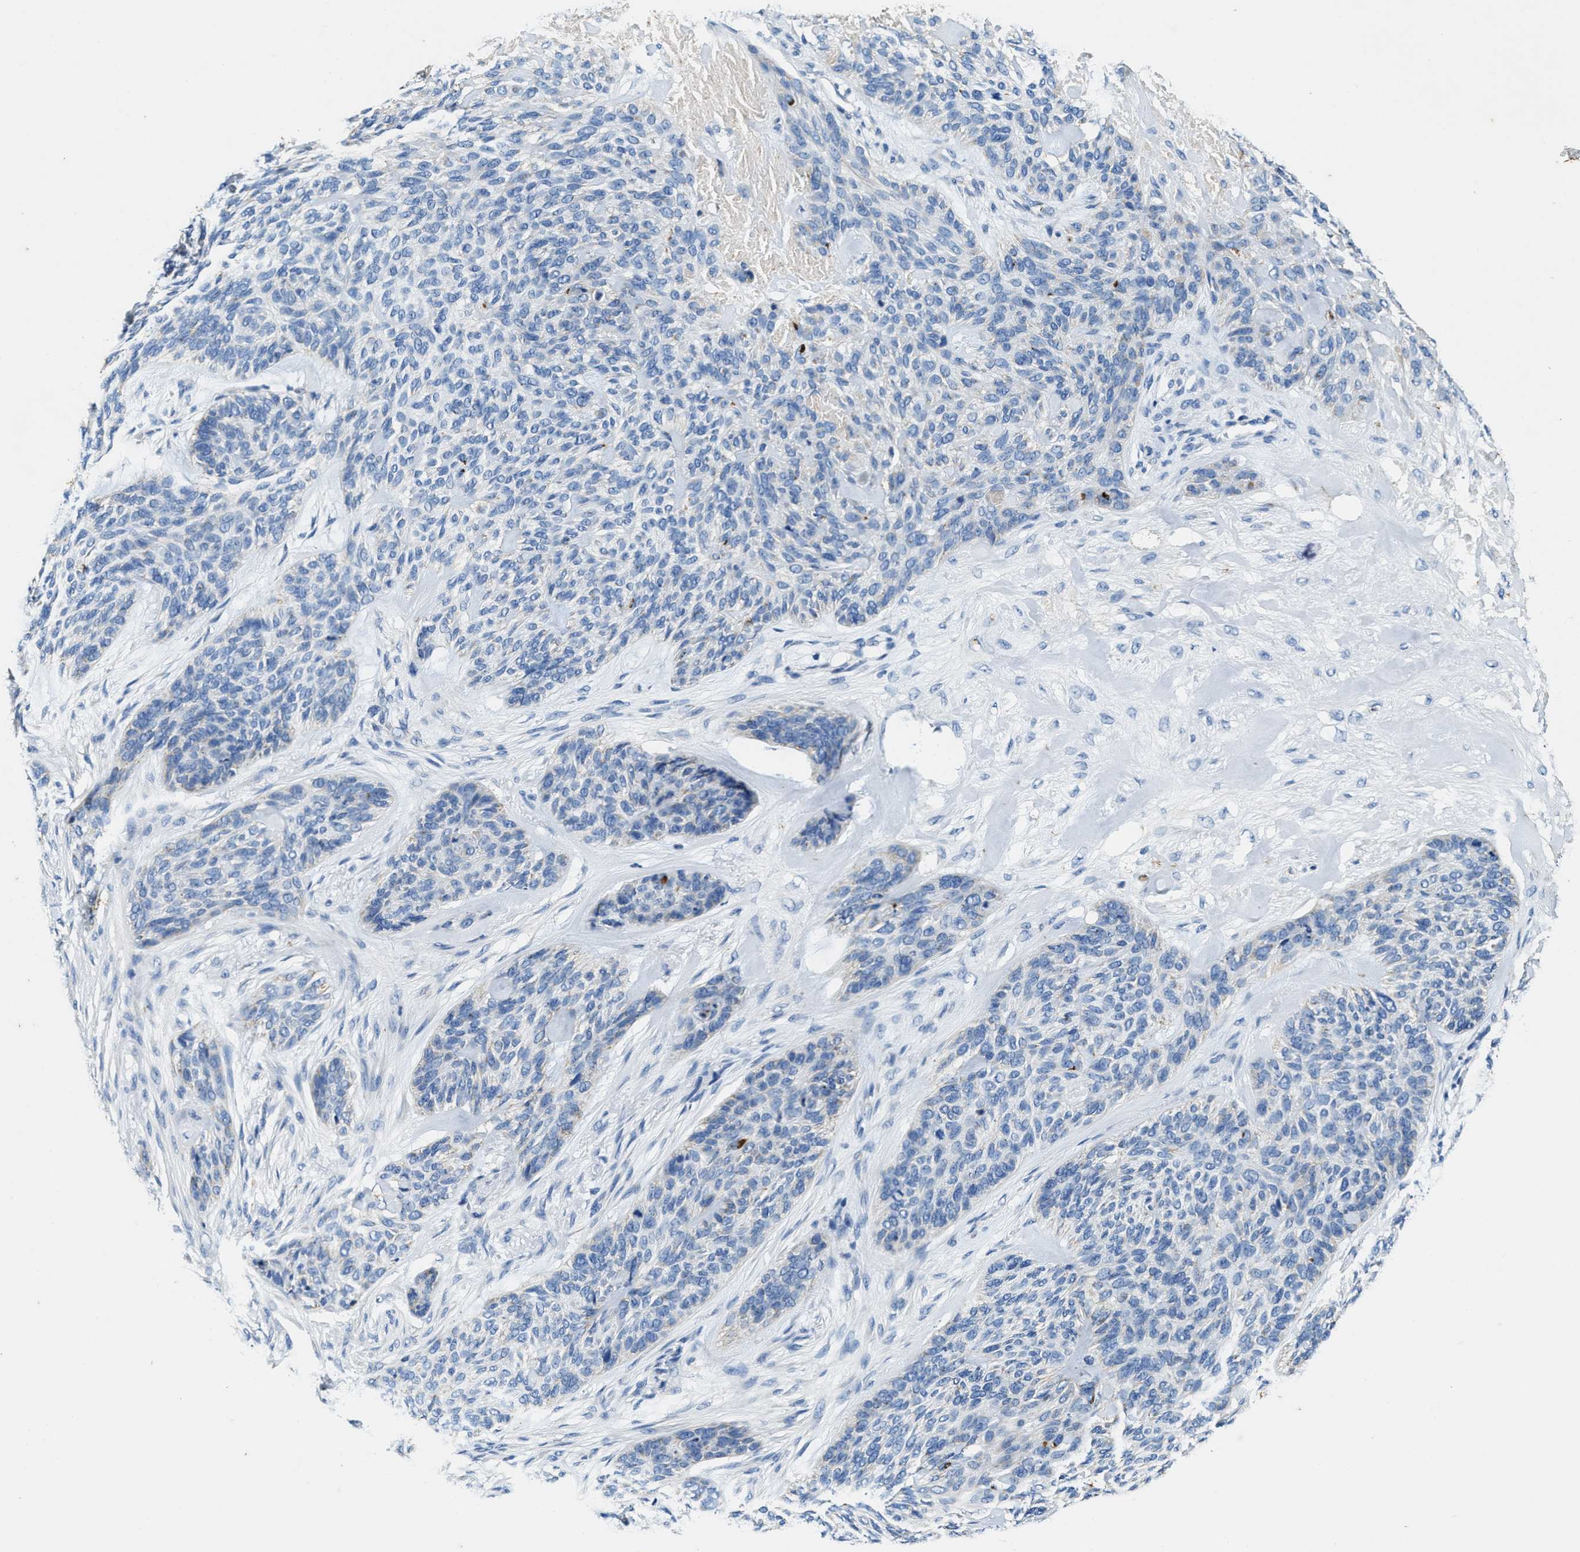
{"staining": {"intensity": "negative", "quantity": "none", "location": "none"}, "tissue": "skin cancer", "cell_type": "Tumor cells", "image_type": "cancer", "snomed": [{"axis": "morphology", "description": "Basal cell carcinoma"}, {"axis": "topography", "description": "Skin"}], "caption": "A histopathology image of human basal cell carcinoma (skin) is negative for staining in tumor cells.", "gene": "SLC25A25", "patient": {"sex": "male", "age": 55}}